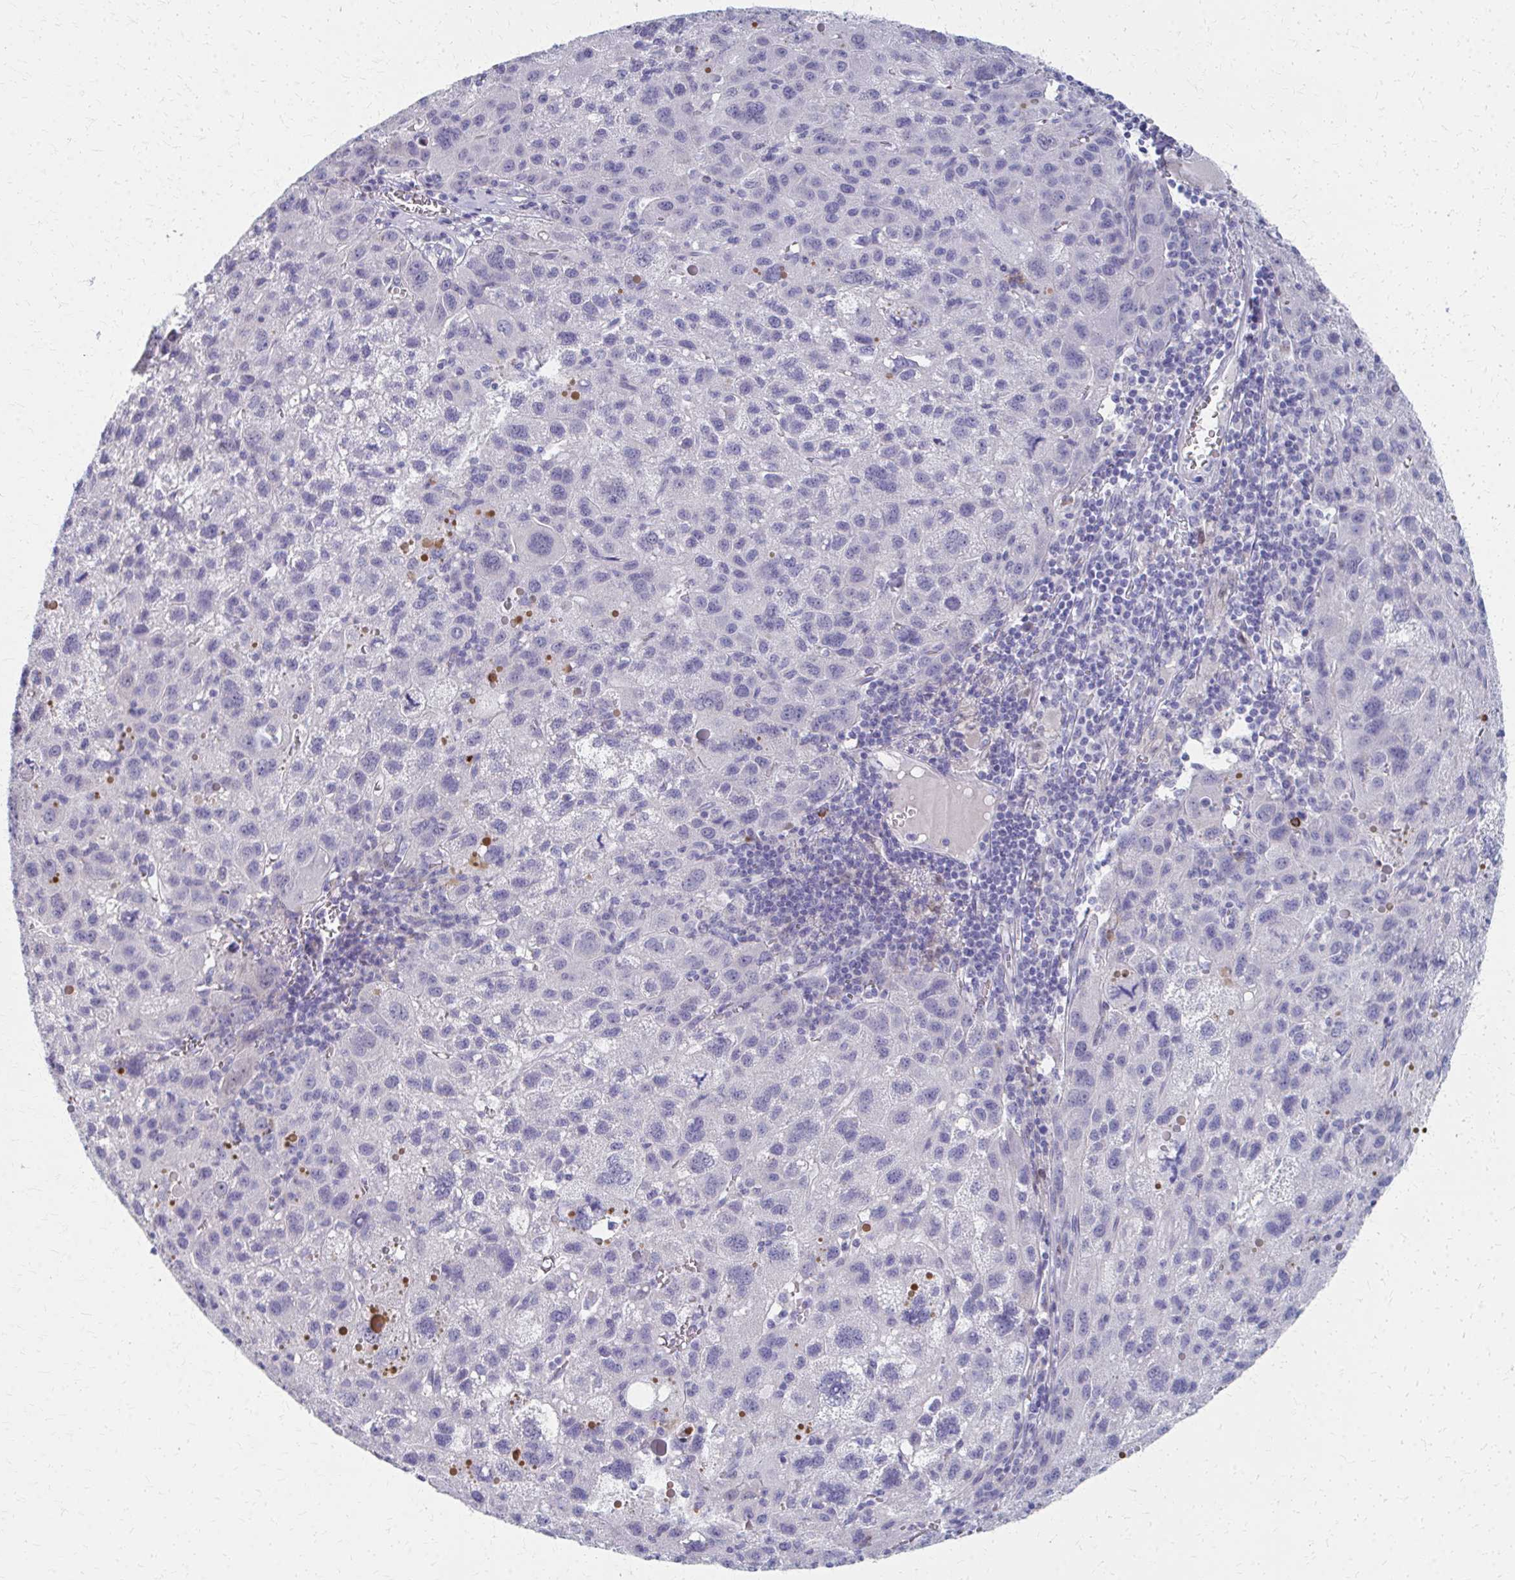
{"staining": {"intensity": "negative", "quantity": "none", "location": "none"}, "tissue": "liver cancer", "cell_type": "Tumor cells", "image_type": "cancer", "snomed": [{"axis": "morphology", "description": "Carcinoma, Hepatocellular, NOS"}, {"axis": "topography", "description": "Liver"}], "caption": "High magnification brightfield microscopy of liver cancer (hepatocellular carcinoma) stained with DAB (brown) and counterstained with hematoxylin (blue): tumor cells show no significant positivity. (Brightfield microscopy of DAB immunohistochemistry at high magnification).", "gene": "MS4A2", "patient": {"sex": "female", "age": 77}}